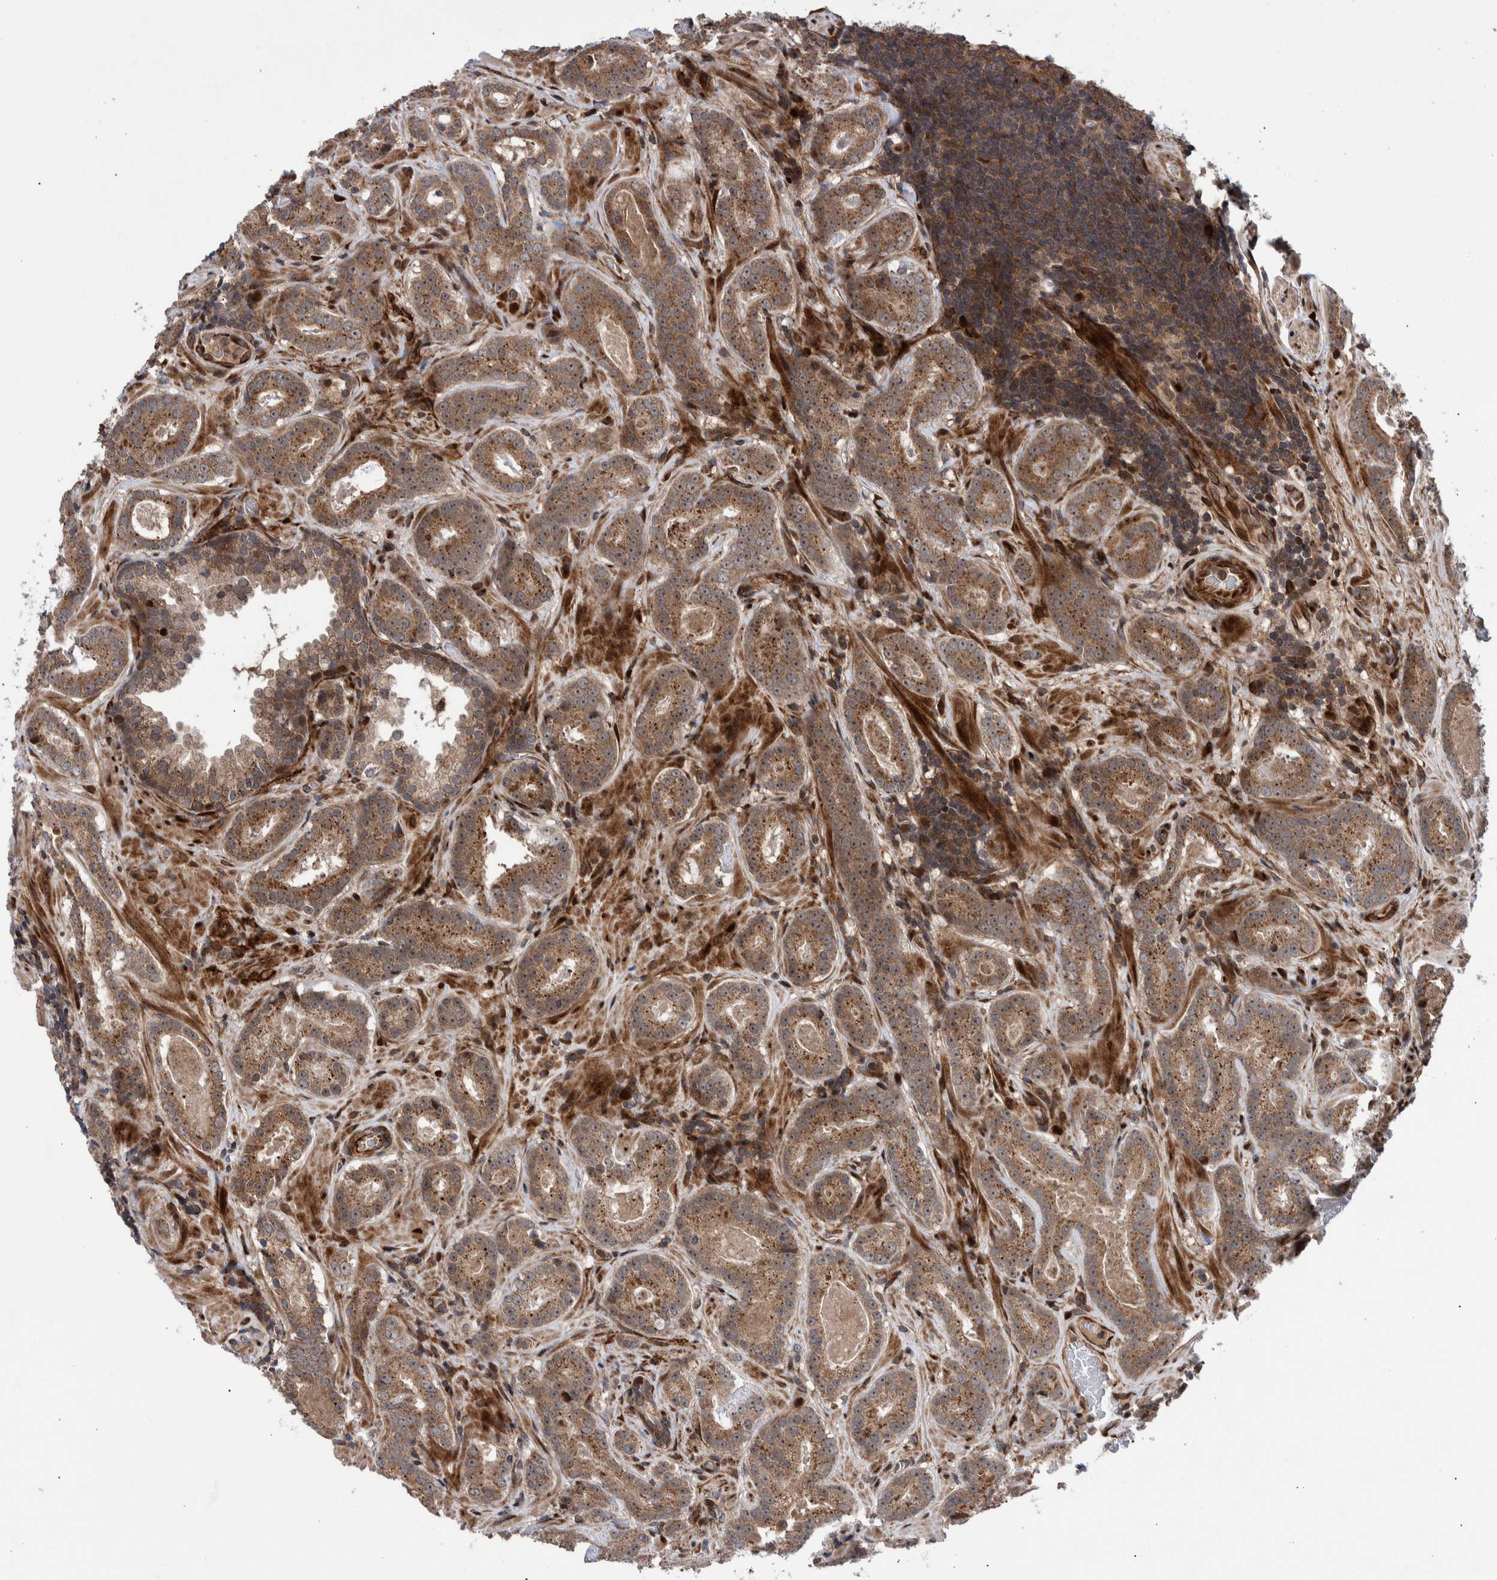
{"staining": {"intensity": "moderate", "quantity": ">75%", "location": "cytoplasmic/membranous"}, "tissue": "prostate cancer", "cell_type": "Tumor cells", "image_type": "cancer", "snomed": [{"axis": "morphology", "description": "Adenocarcinoma, Low grade"}, {"axis": "topography", "description": "Prostate"}], "caption": "Prostate low-grade adenocarcinoma tissue demonstrates moderate cytoplasmic/membranous staining in about >75% of tumor cells (DAB (3,3'-diaminobenzidine) IHC with brightfield microscopy, high magnification).", "gene": "SHISA6", "patient": {"sex": "male", "age": 69}}